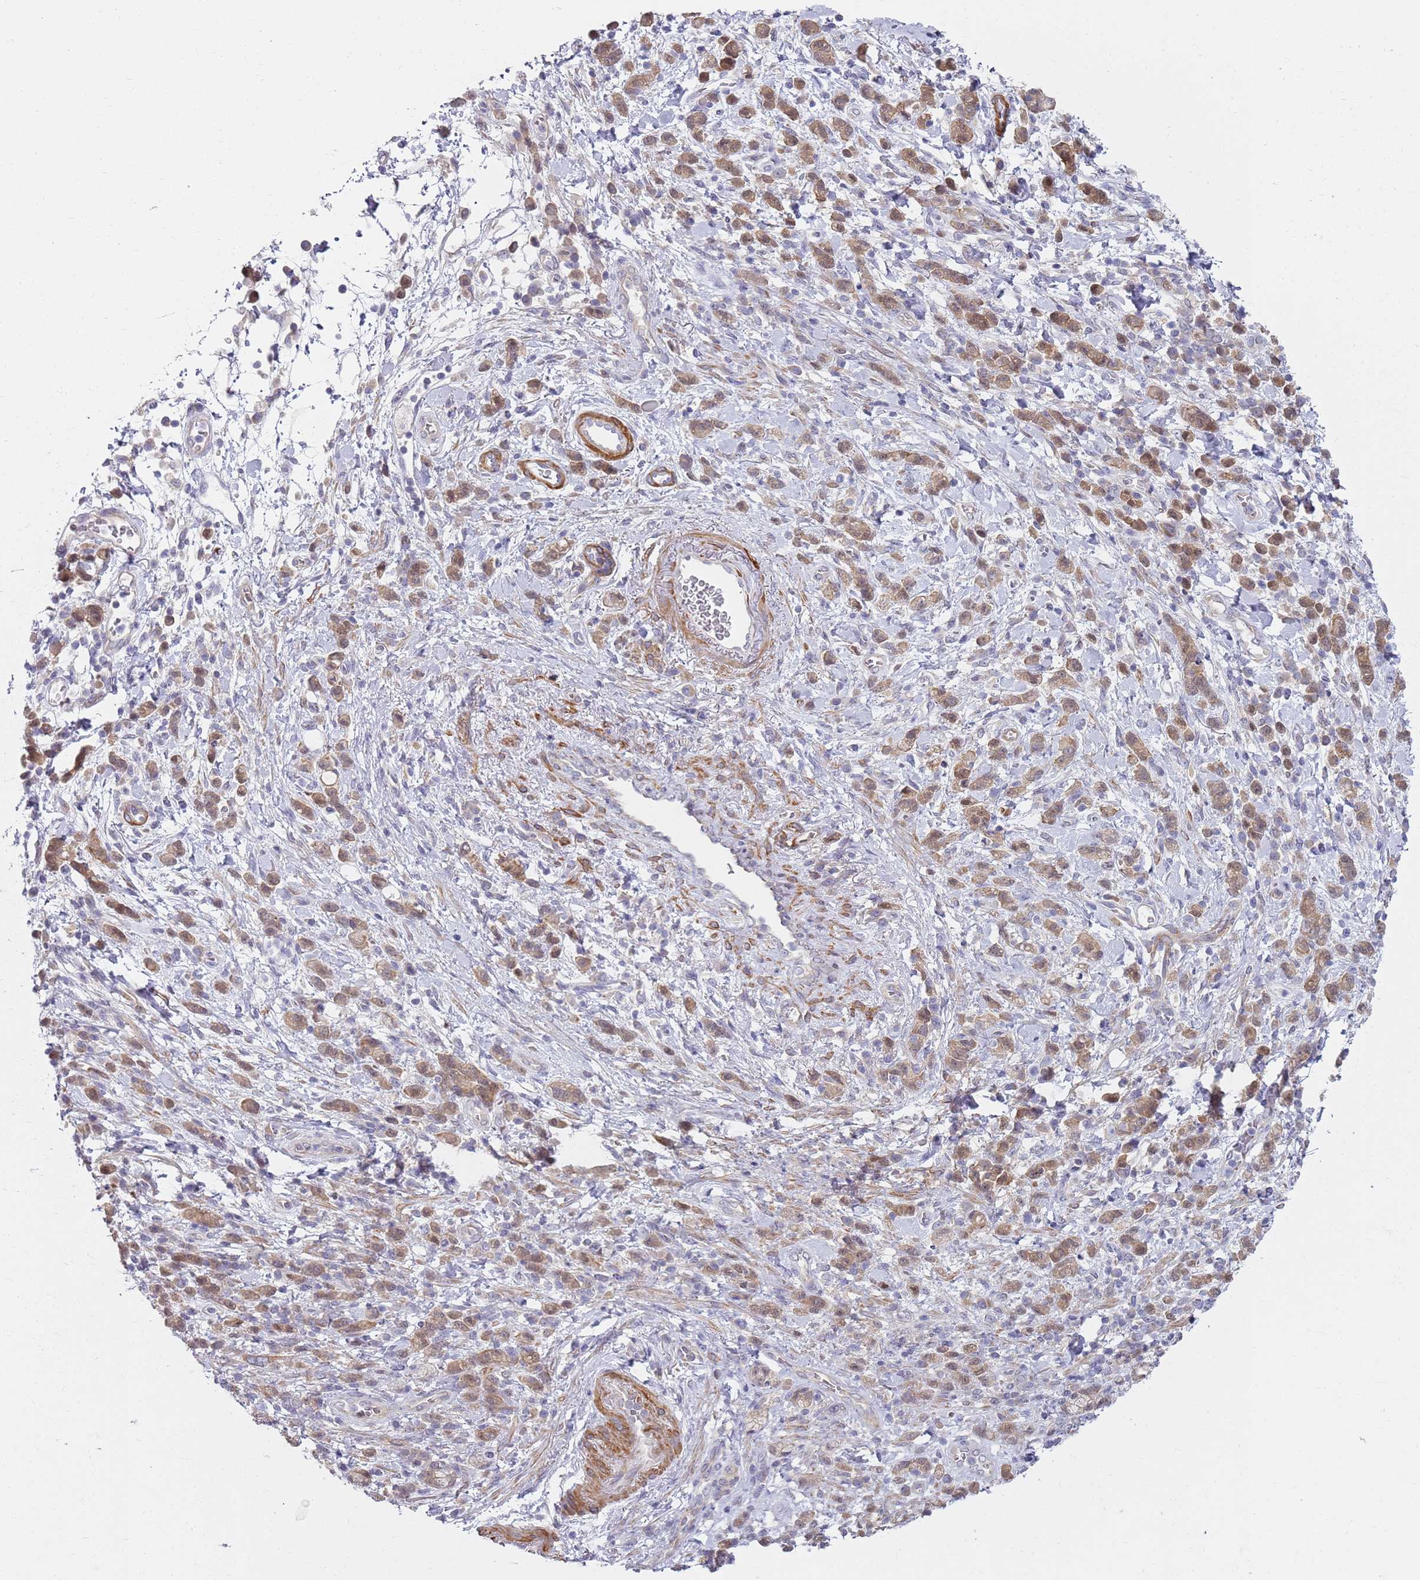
{"staining": {"intensity": "moderate", "quantity": ">75%", "location": "cytoplasmic/membranous"}, "tissue": "stomach cancer", "cell_type": "Tumor cells", "image_type": "cancer", "snomed": [{"axis": "morphology", "description": "Adenocarcinoma, NOS"}, {"axis": "topography", "description": "Stomach"}], "caption": "About >75% of tumor cells in stomach adenocarcinoma demonstrate moderate cytoplasmic/membranous protein expression as visualized by brown immunohistochemical staining.", "gene": "SLC26A6", "patient": {"sex": "male", "age": 77}}